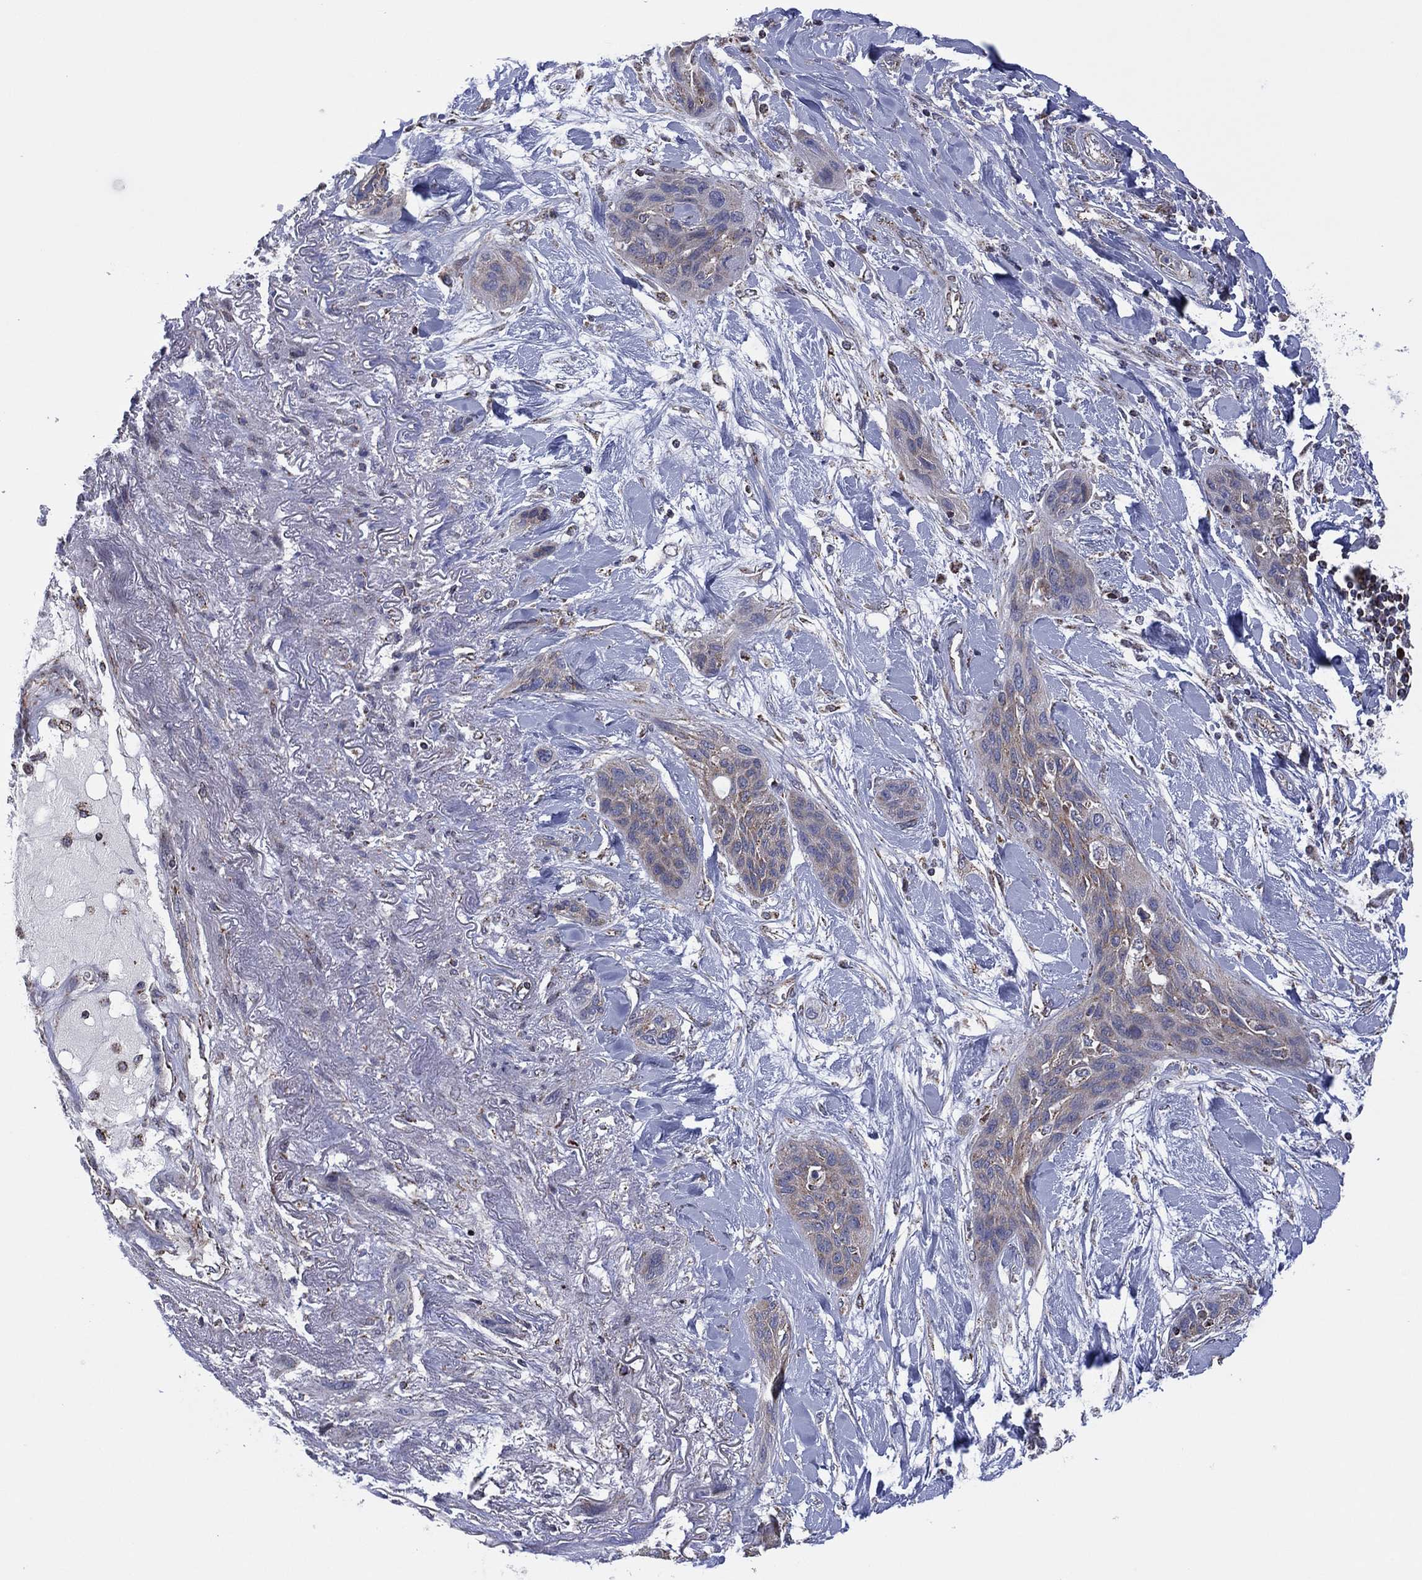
{"staining": {"intensity": "weak", "quantity": "<25%", "location": "cytoplasmic/membranous"}, "tissue": "lung cancer", "cell_type": "Tumor cells", "image_type": "cancer", "snomed": [{"axis": "morphology", "description": "Squamous cell carcinoma, NOS"}, {"axis": "topography", "description": "Lung"}], "caption": "Lung squamous cell carcinoma stained for a protein using IHC demonstrates no staining tumor cells.", "gene": "PIDD1", "patient": {"sex": "female", "age": 70}}